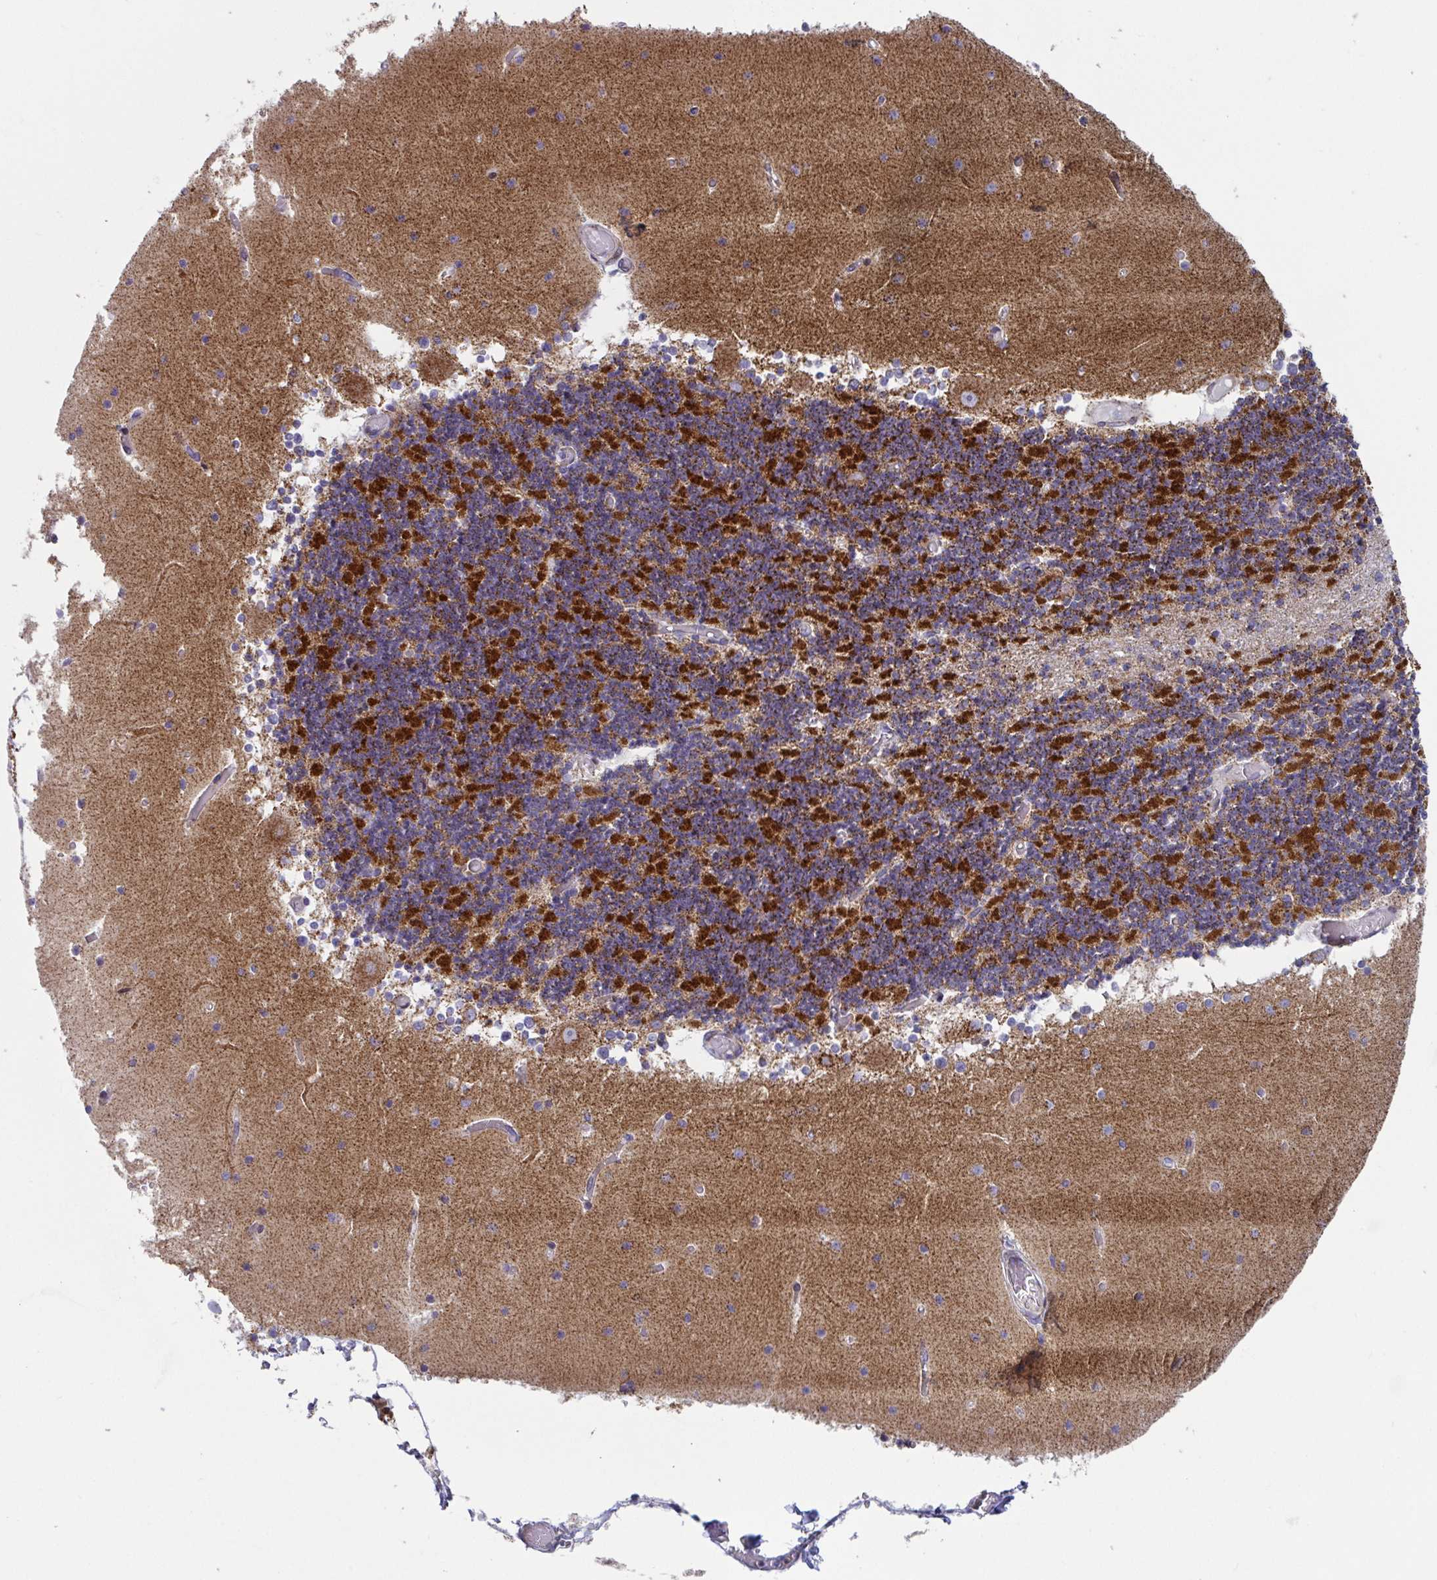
{"staining": {"intensity": "strong", "quantity": ">75%", "location": "cytoplasmic/membranous"}, "tissue": "cerebellum", "cell_type": "Cells in granular layer", "image_type": "normal", "snomed": [{"axis": "morphology", "description": "Normal tissue, NOS"}, {"axis": "topography", "description": "Cerebellum"}], "caption": "DAB immunohistochemical staining of normal cerebellum reveals strong cytoplasmic/membranous protein expression in about >75% of cells in granular layer.", "gene": "ATP5MJ", "patient": {"sex": "female", "age": 28}}